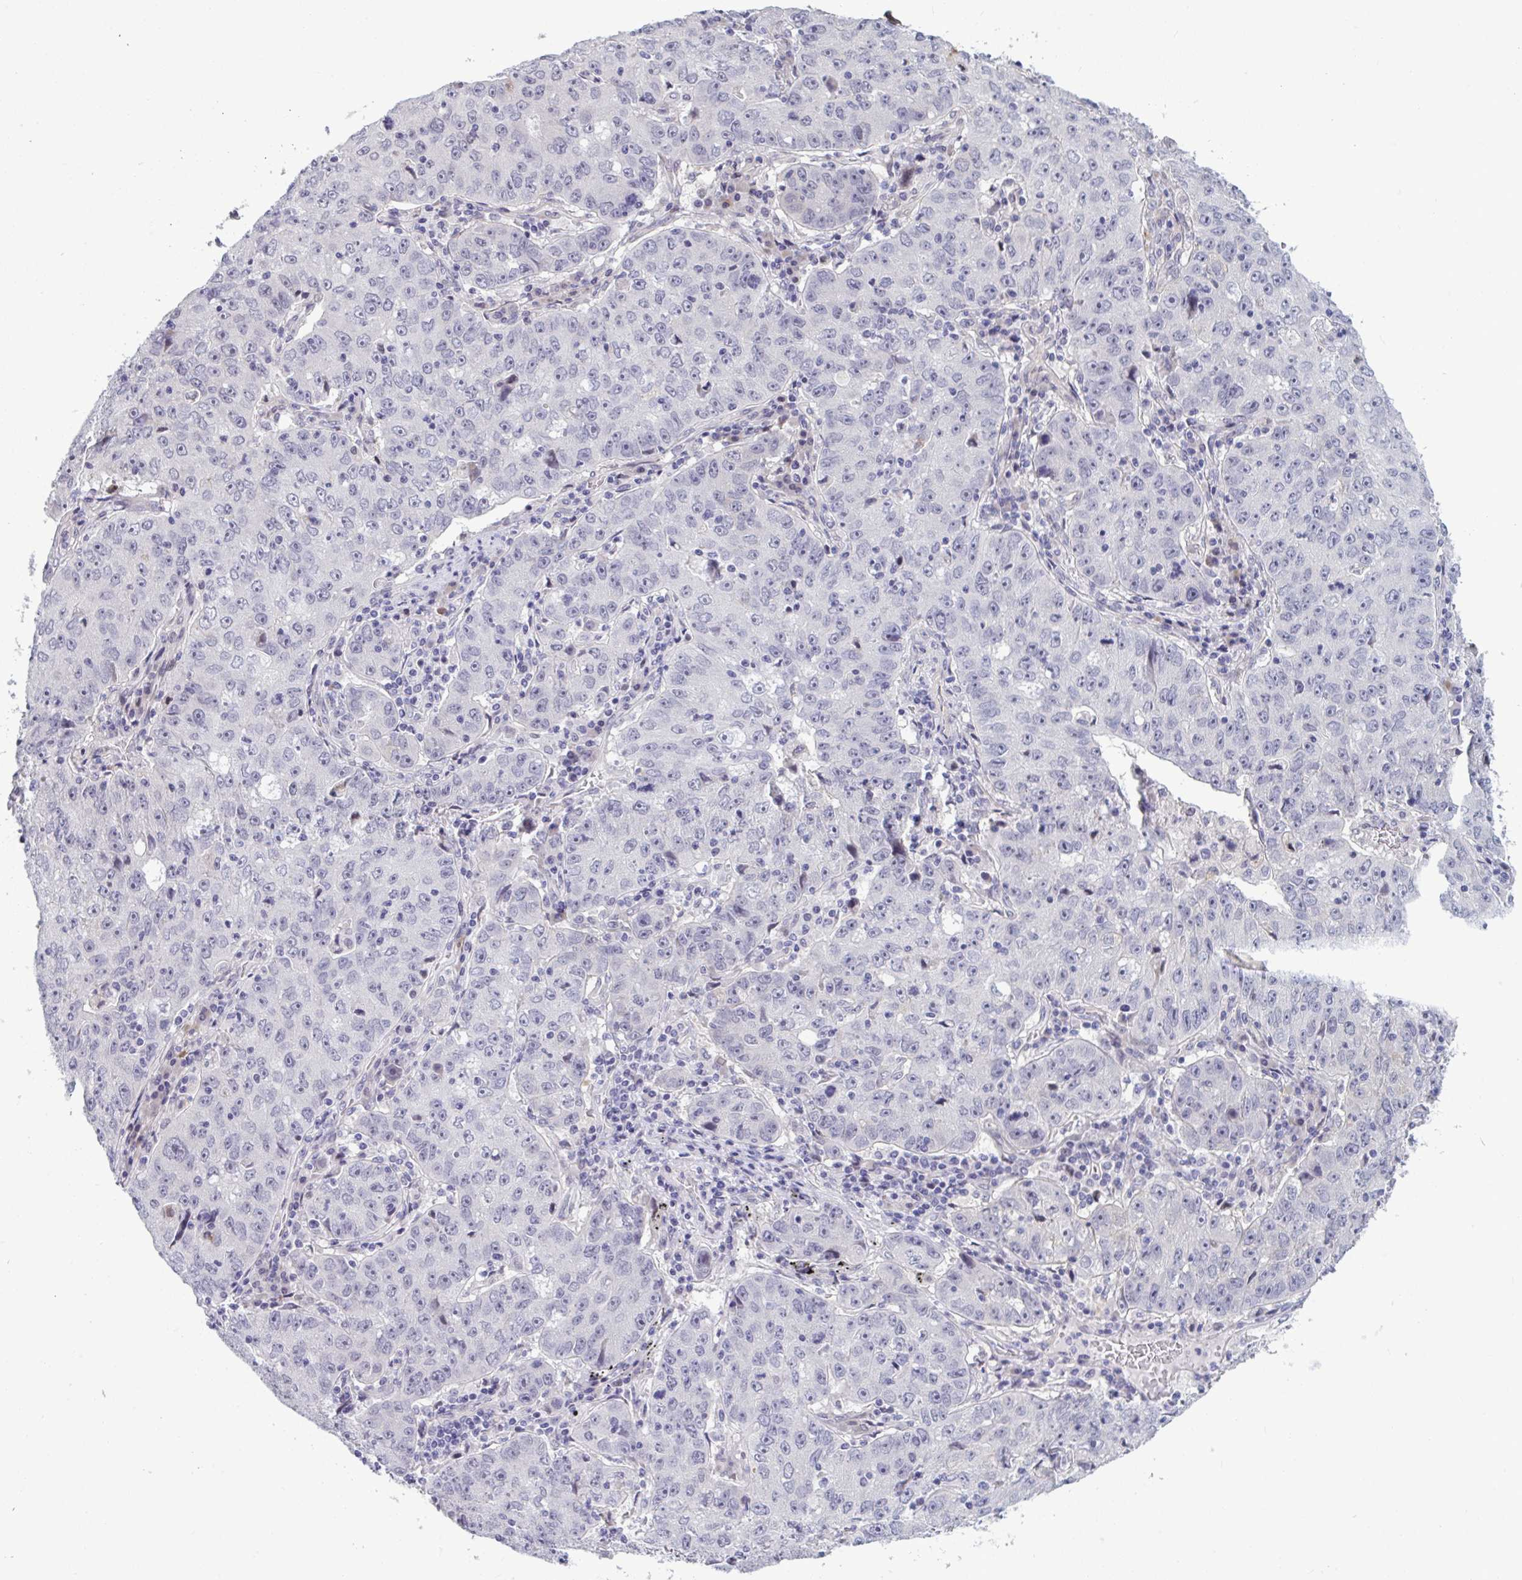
{"staining": {"intensity": "negative", "quantity": "none", "location": "none"}, "tissue": "lung cancer", "cell_type": "Tumor cells", "image_type": "cancer", "snomed": [{"axis": "morphology", "description": "Normal morphology"}, {"axis": "morphology", "description": "Adenocarcinoma, NOS"}, {"axis": "topography", "description": "Lymph node"}, {"axis": "topography", "description": "Lung"}], "caption": "High magnification brightfield microscopy of lung adenocarcinoma stained with DAB (brown) and counterstained with hematoxylin (blue): tumor cells show no significant positivity.", "gene": "TCEAL8", "patient": {"sex": "female", "age": 57}}